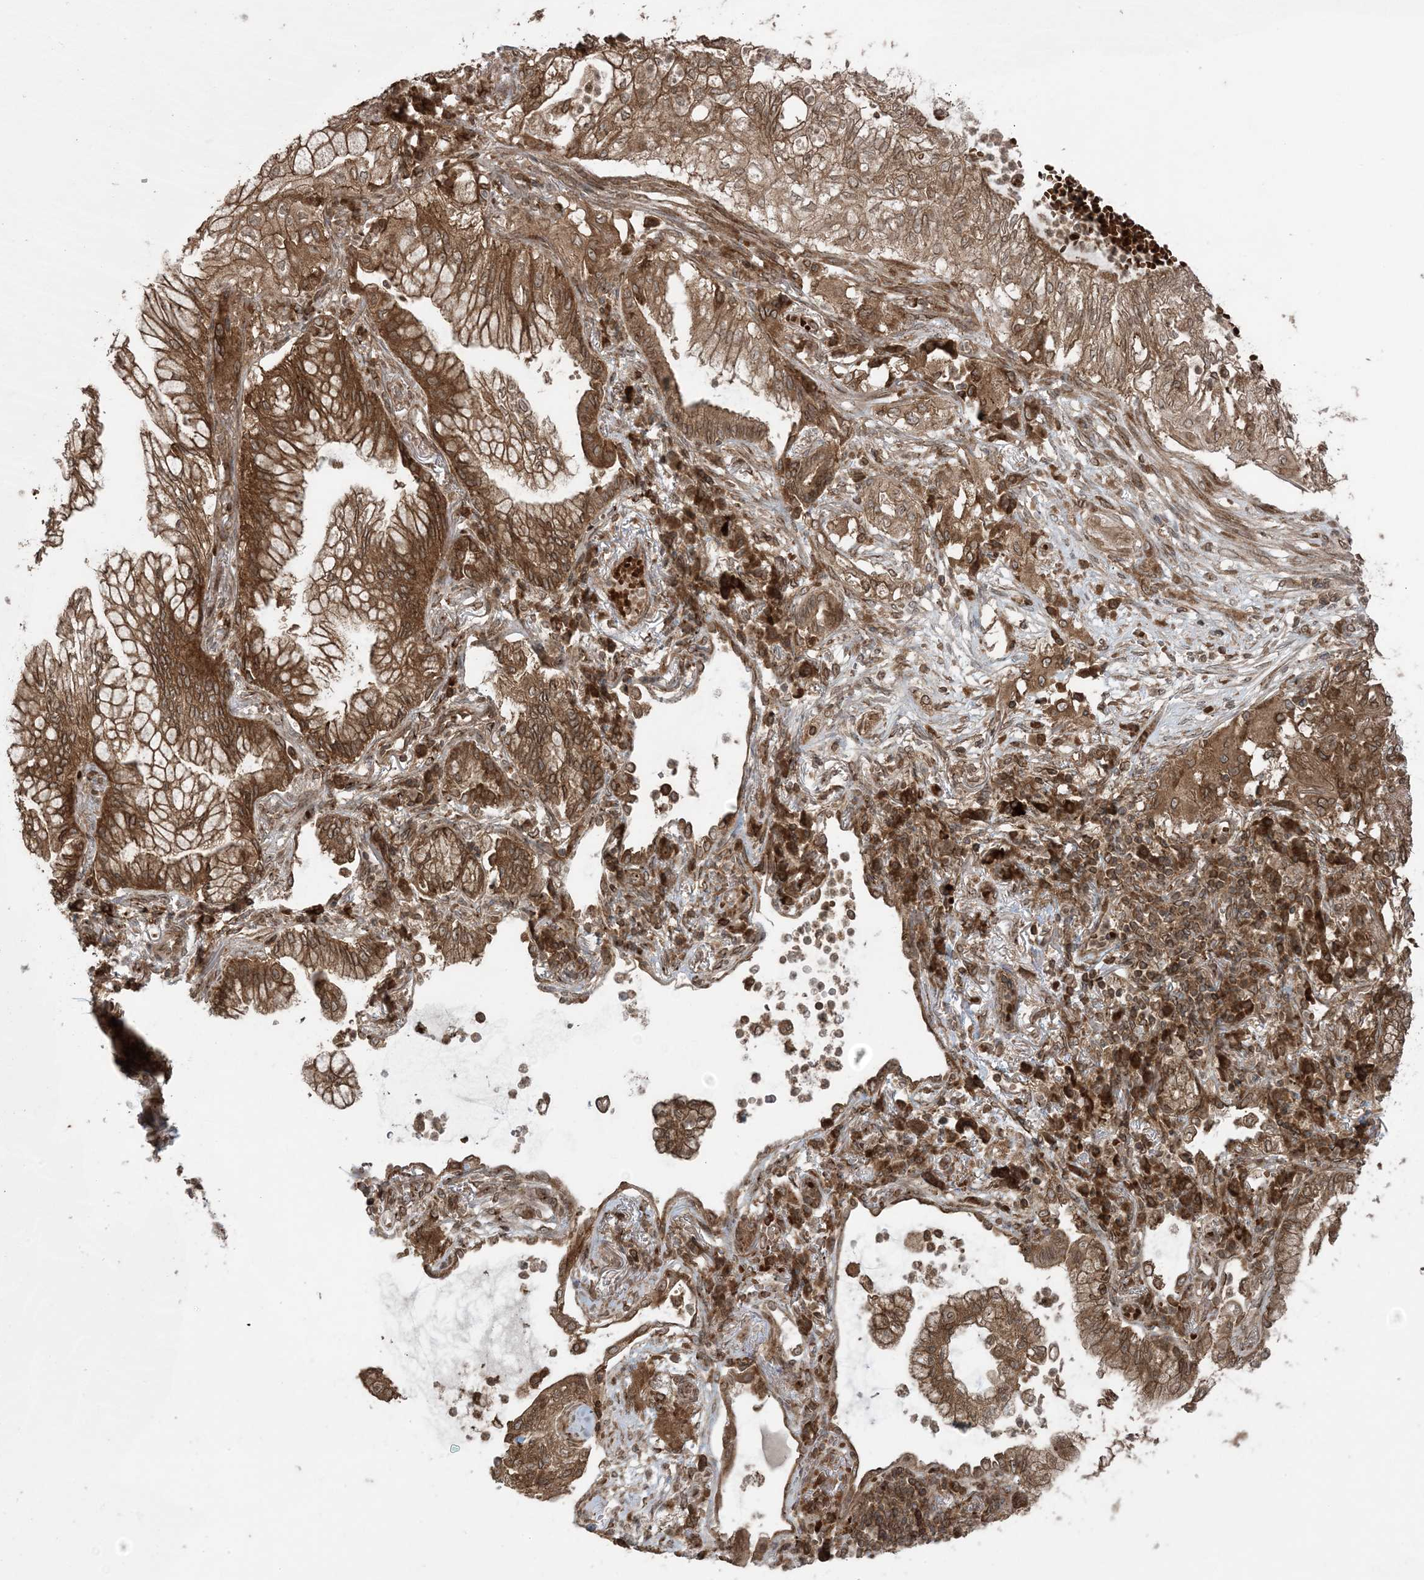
{"staining": {"intensity": "moderate", "quantity": ">75%", "location": "cytoplasmic/membranous"}, "tissue": "lung cancer", "cell_type": "Tumor cells", "image_type": "cancer", "snomed": [{"axis": "morphology", "description": "Adenocarcinoma, NOS"}, {"axis": "topography", "description": "Lung"}], "caption": "Protein expression analysis of human lung cancer reveals moderate cytoplasmic/membranous expression in approximately >75% of tumor cells.", "gene": "DDX19B", "patient": {"sex": "female", "age": 70}}